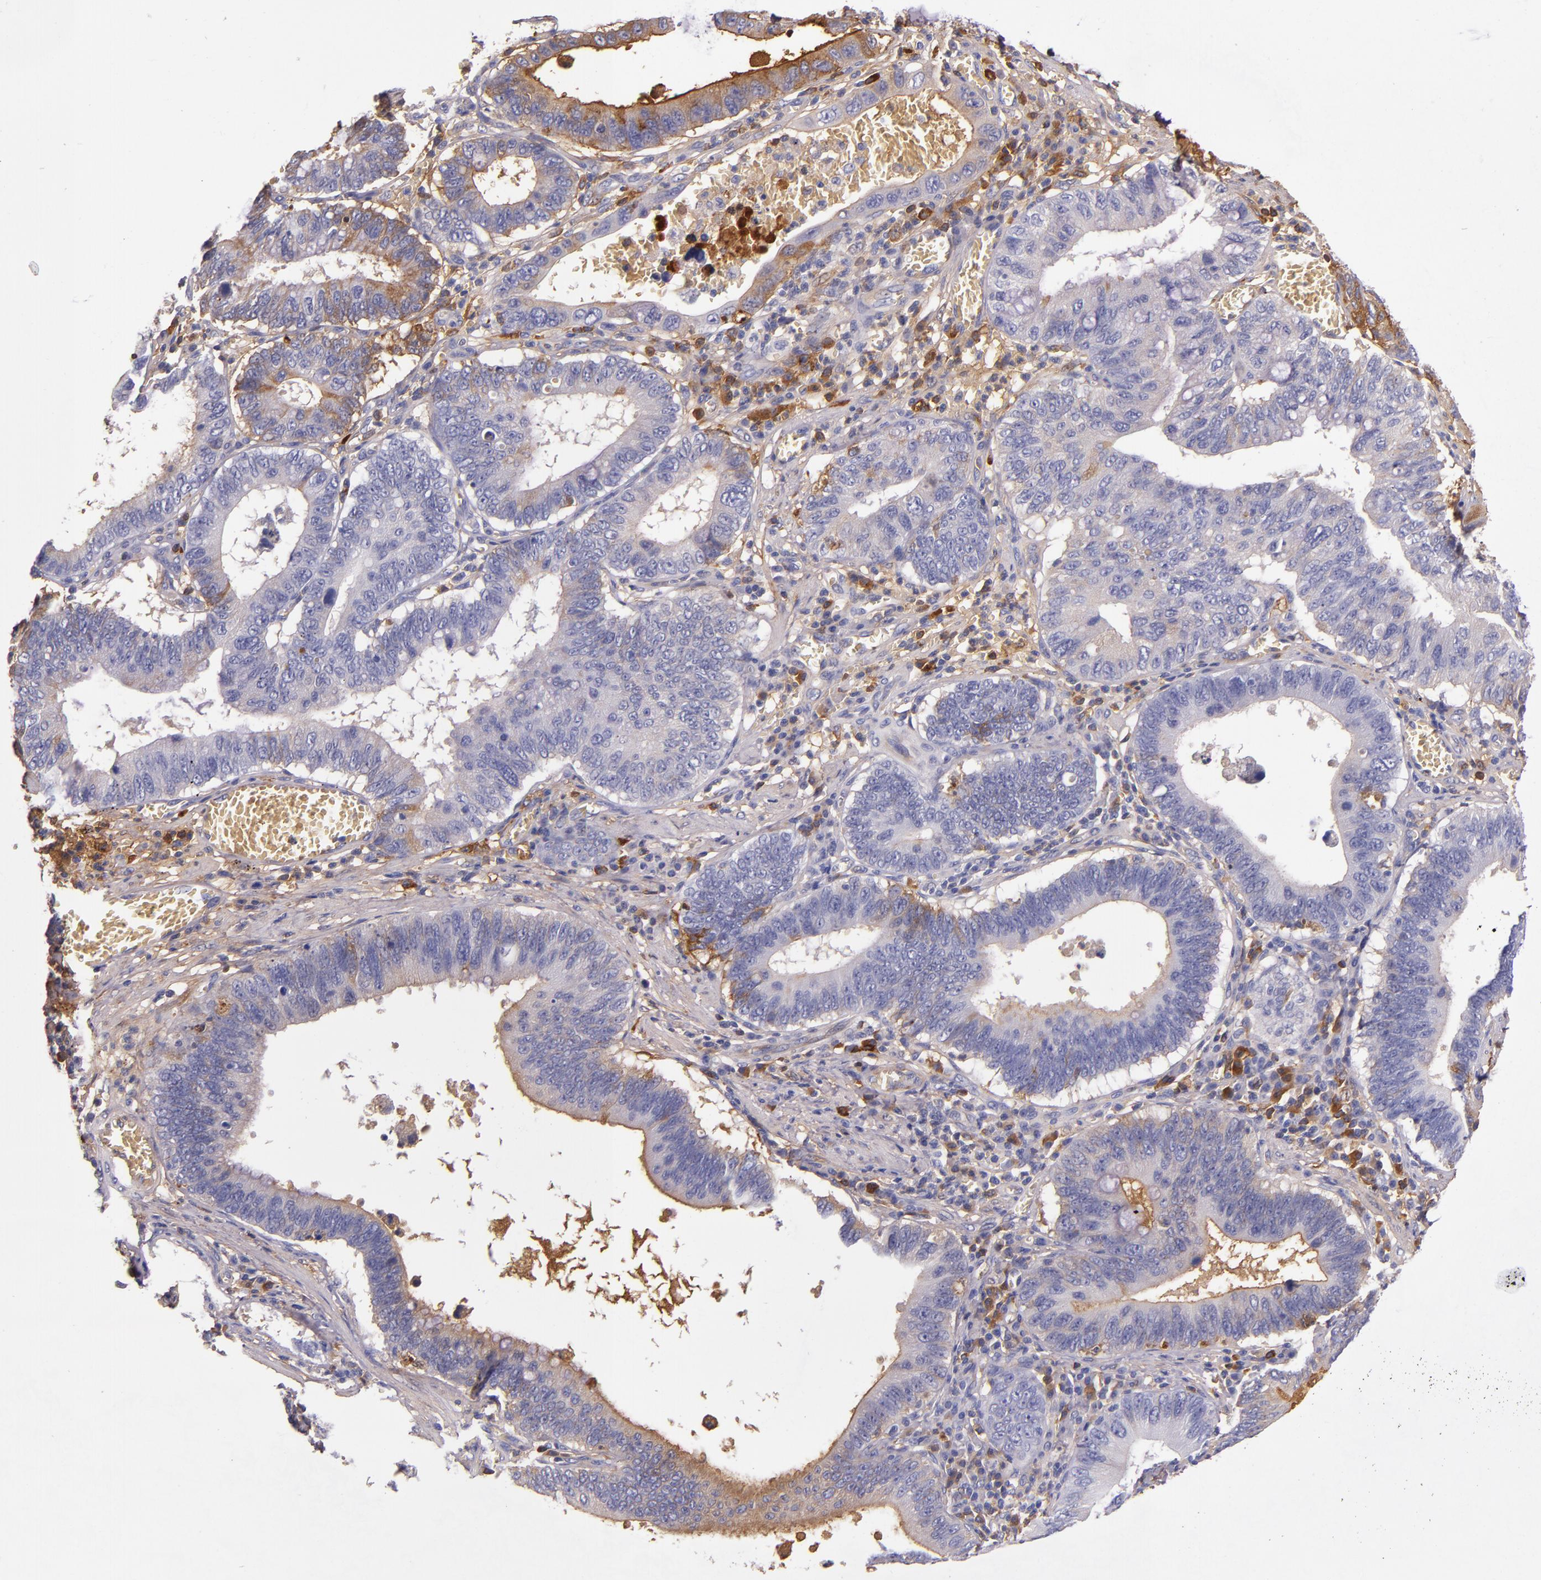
{"staining": {"intensity": "weak", "quantity": "<25%", "location": "cytoplasmic/membranous"}, "tissue": "stomach cancer", "cell_type": "Tumor cells", "image_type": "cancer", "snomed": [{"axis": "morphology", "description": "Adenocarcinoma, NOS"}, {"axis": "topography", "description": "Stomach"}, {"axis": "topography", "description": "Gastric cardia"}], "caption": "IHC image of stomach adenocarcinoma stained for a protein (brown), which demonstrates no expression in tumor cells. (DAB immunohistochemistry (IHC) with hematoxylin counter stain).", "gene": "CLEC3B", "patient": {"sex": "male", "age": 59}}